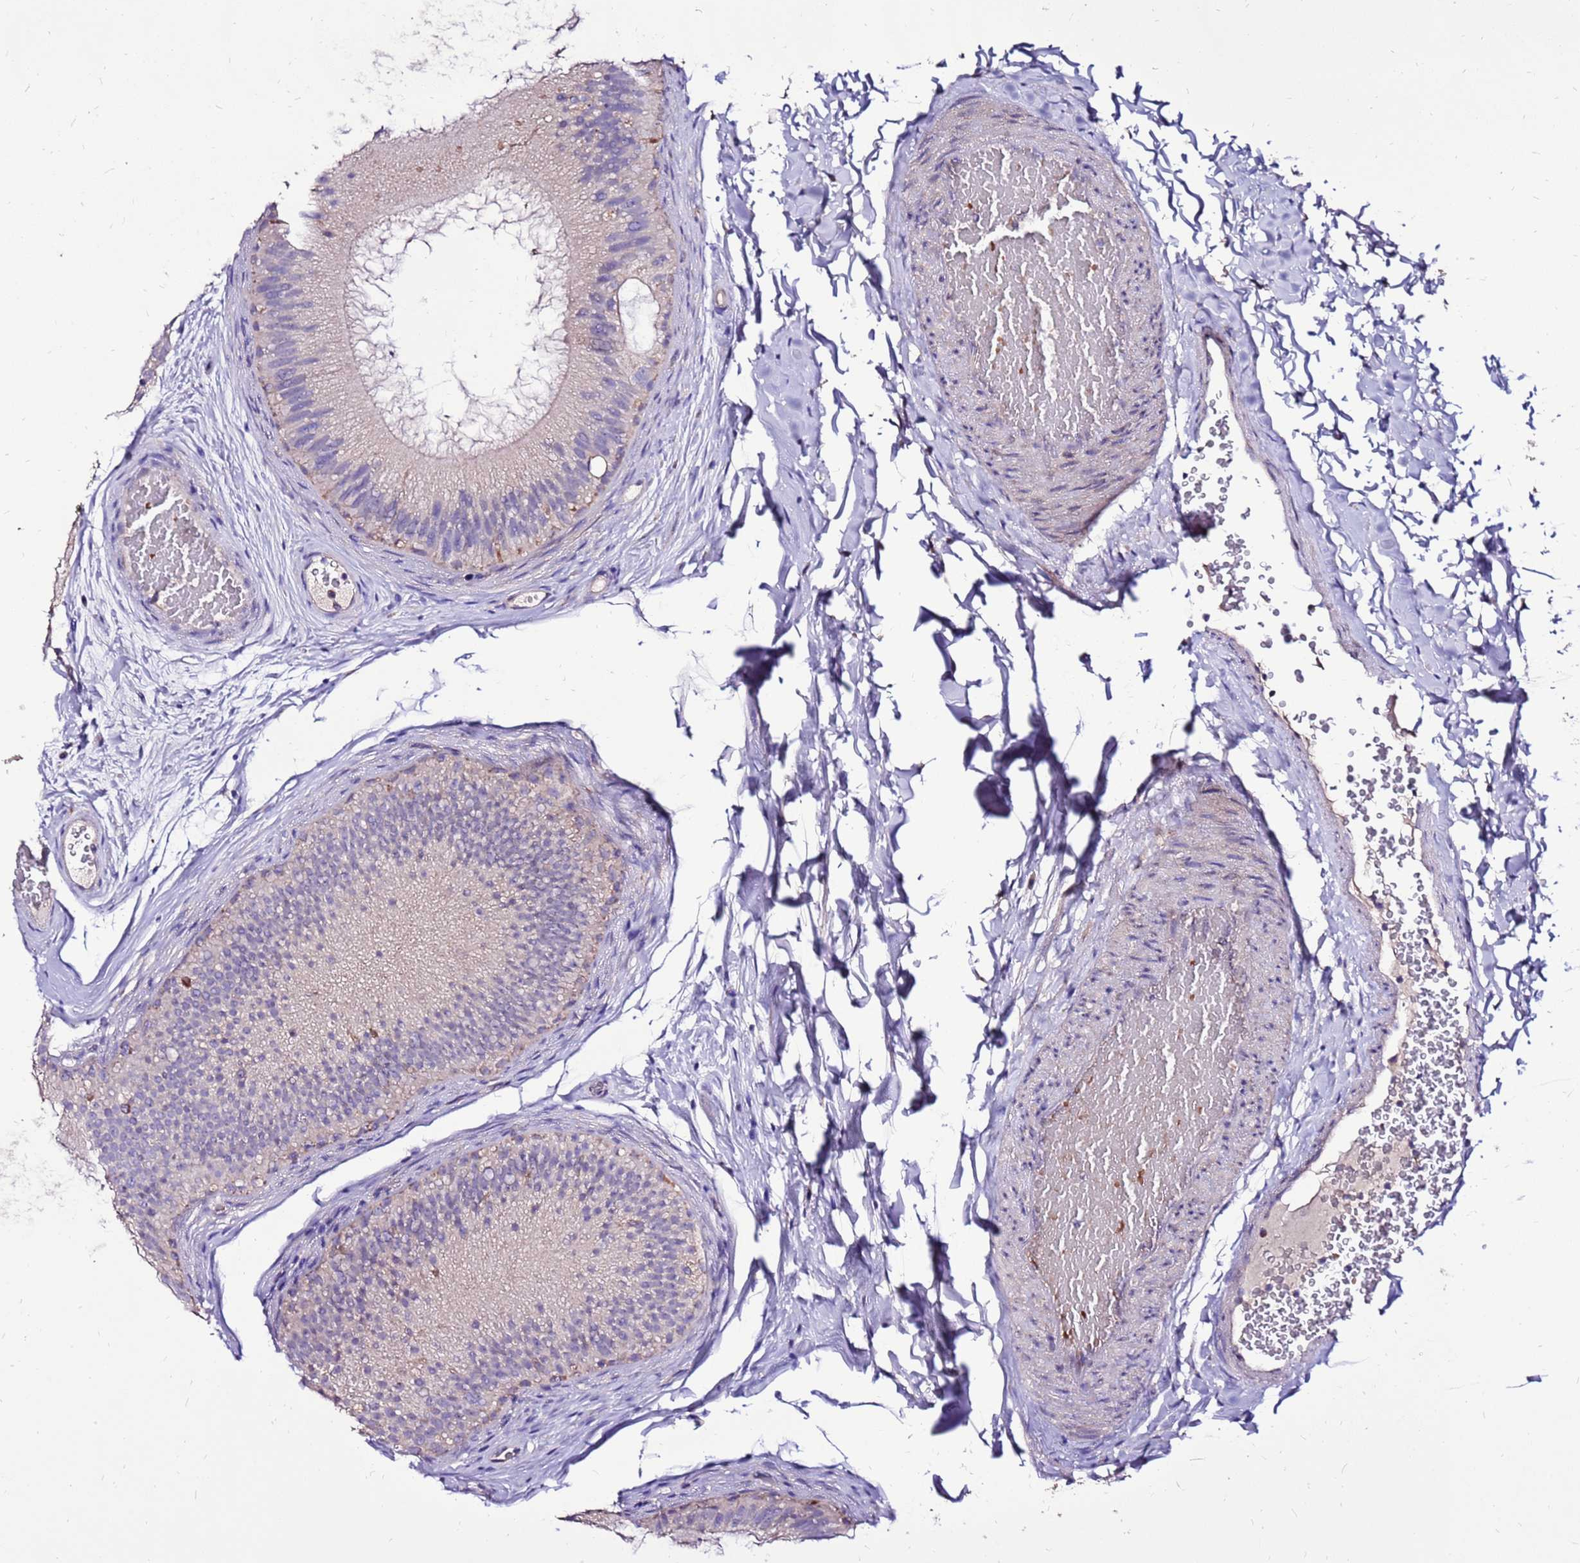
{"staining": {"intensity": "moderate", "quantity": "<25%", "location": "cytoplasmic/membranous"}, "tissue": "epididymis", "cell_type": "Glandular cells", "image_type": "normal", "snomed": [{"axis": "morphology", "description": "Normal tissue, NOS"}, {"axis": "topography", "description": "Epididymis"}], "caption": "Immunohistochemistry of benign human epididymis demonstrates low levels of moderate cytoplasmic/membranous staining in approximately <25% of glandular cells.", "gene": "SPSB3", "patient": {"sex": "male", "age": 45}}